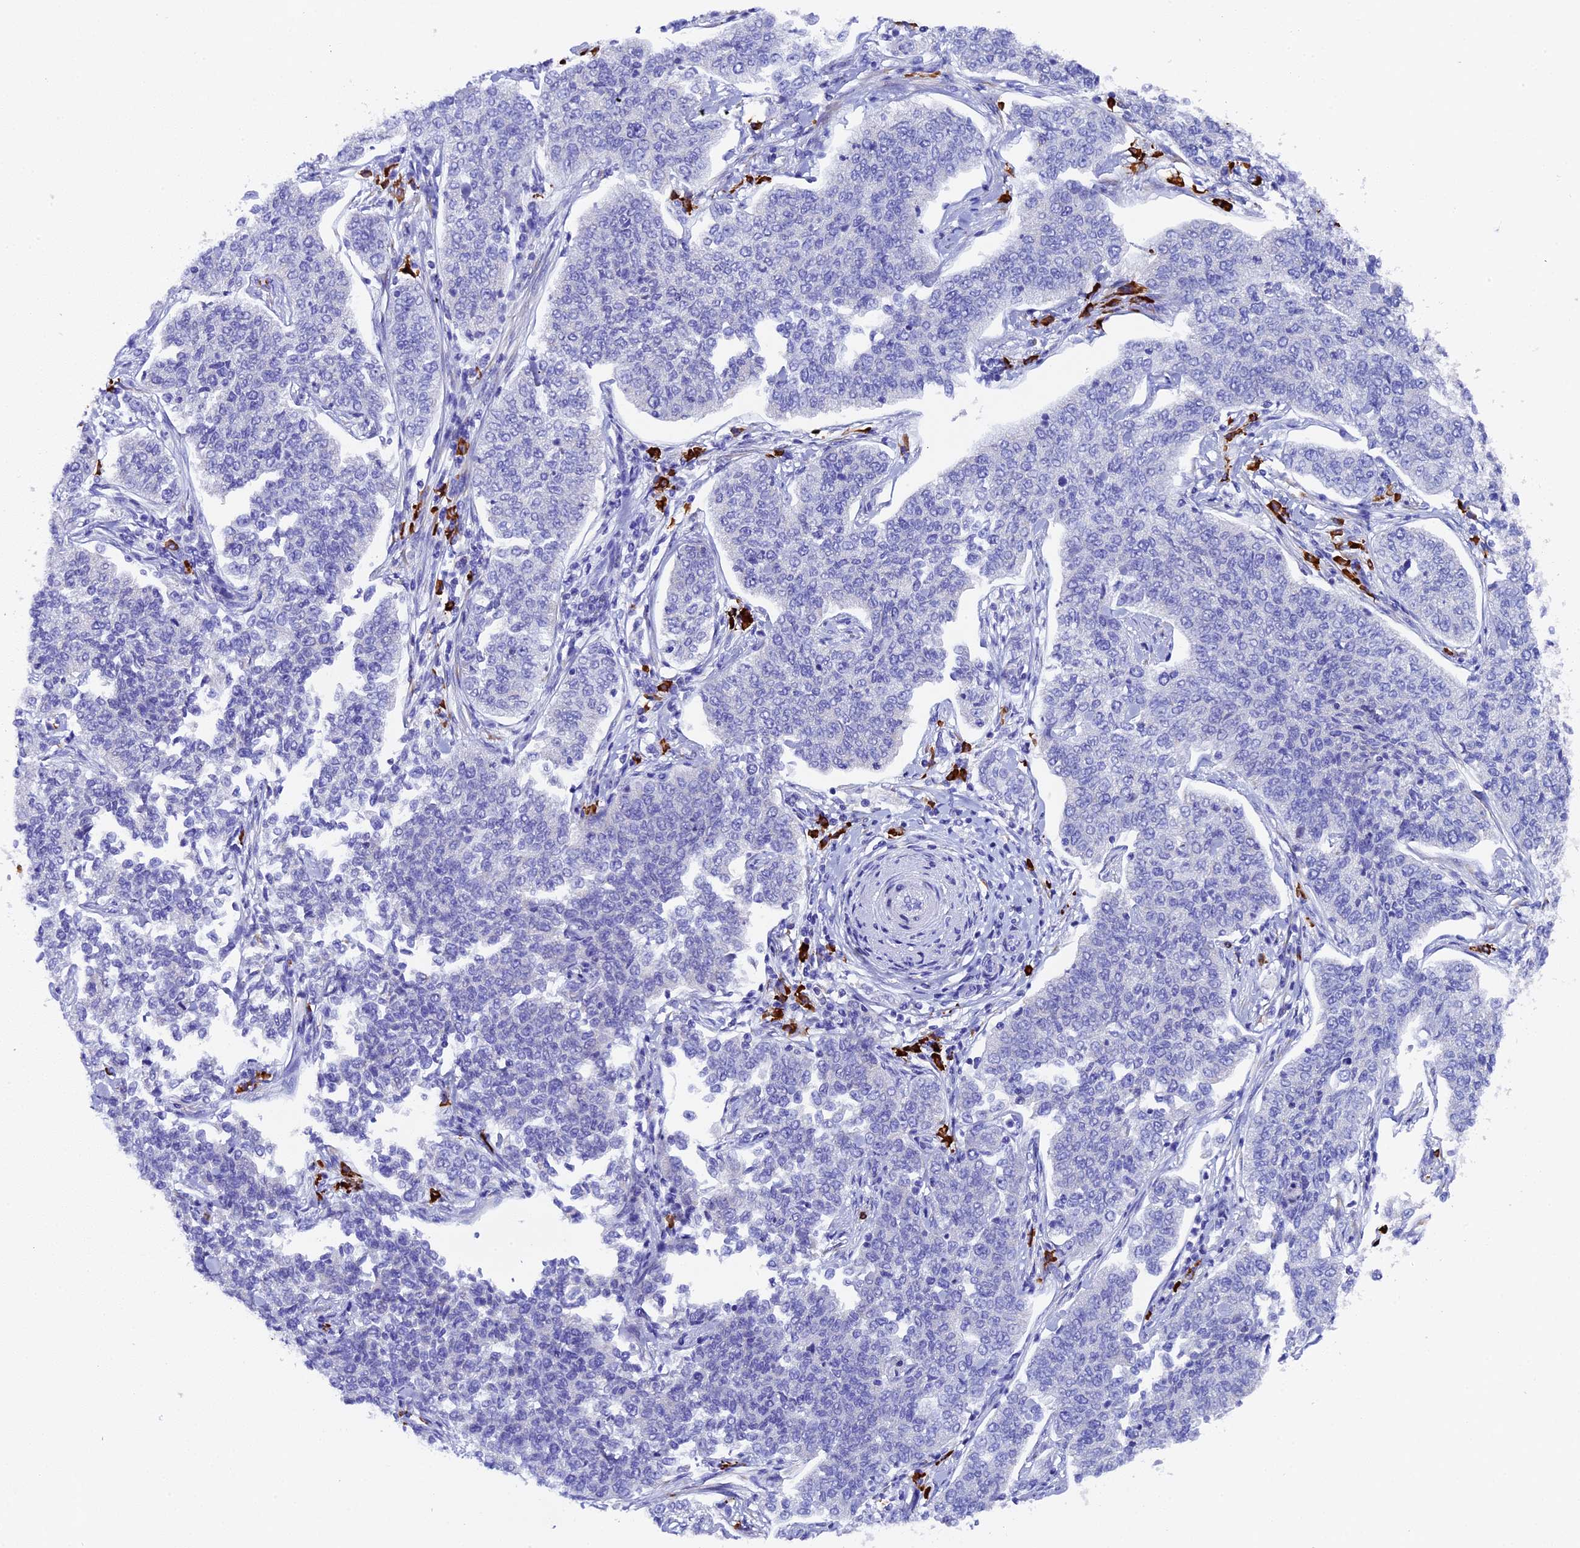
{"staining": {"intensity": "negative", "quantity": "none", "location": "none"}, "tissue": "cervical cancer", "cell_type": "Tumor cells", "image_type": "cancer", "snomed": [{"axis": "morphology", "description": "Squamous cell carcinoma, NOS"}, {"axis": "topography", "description": "Cervix"}], "caption": "Tumor cells are negative for brown protein staining in cervical cancer (squamous cell carcinoma).", "gene": "FKBP11", "patient": {"sex": "female", "age": 35}}